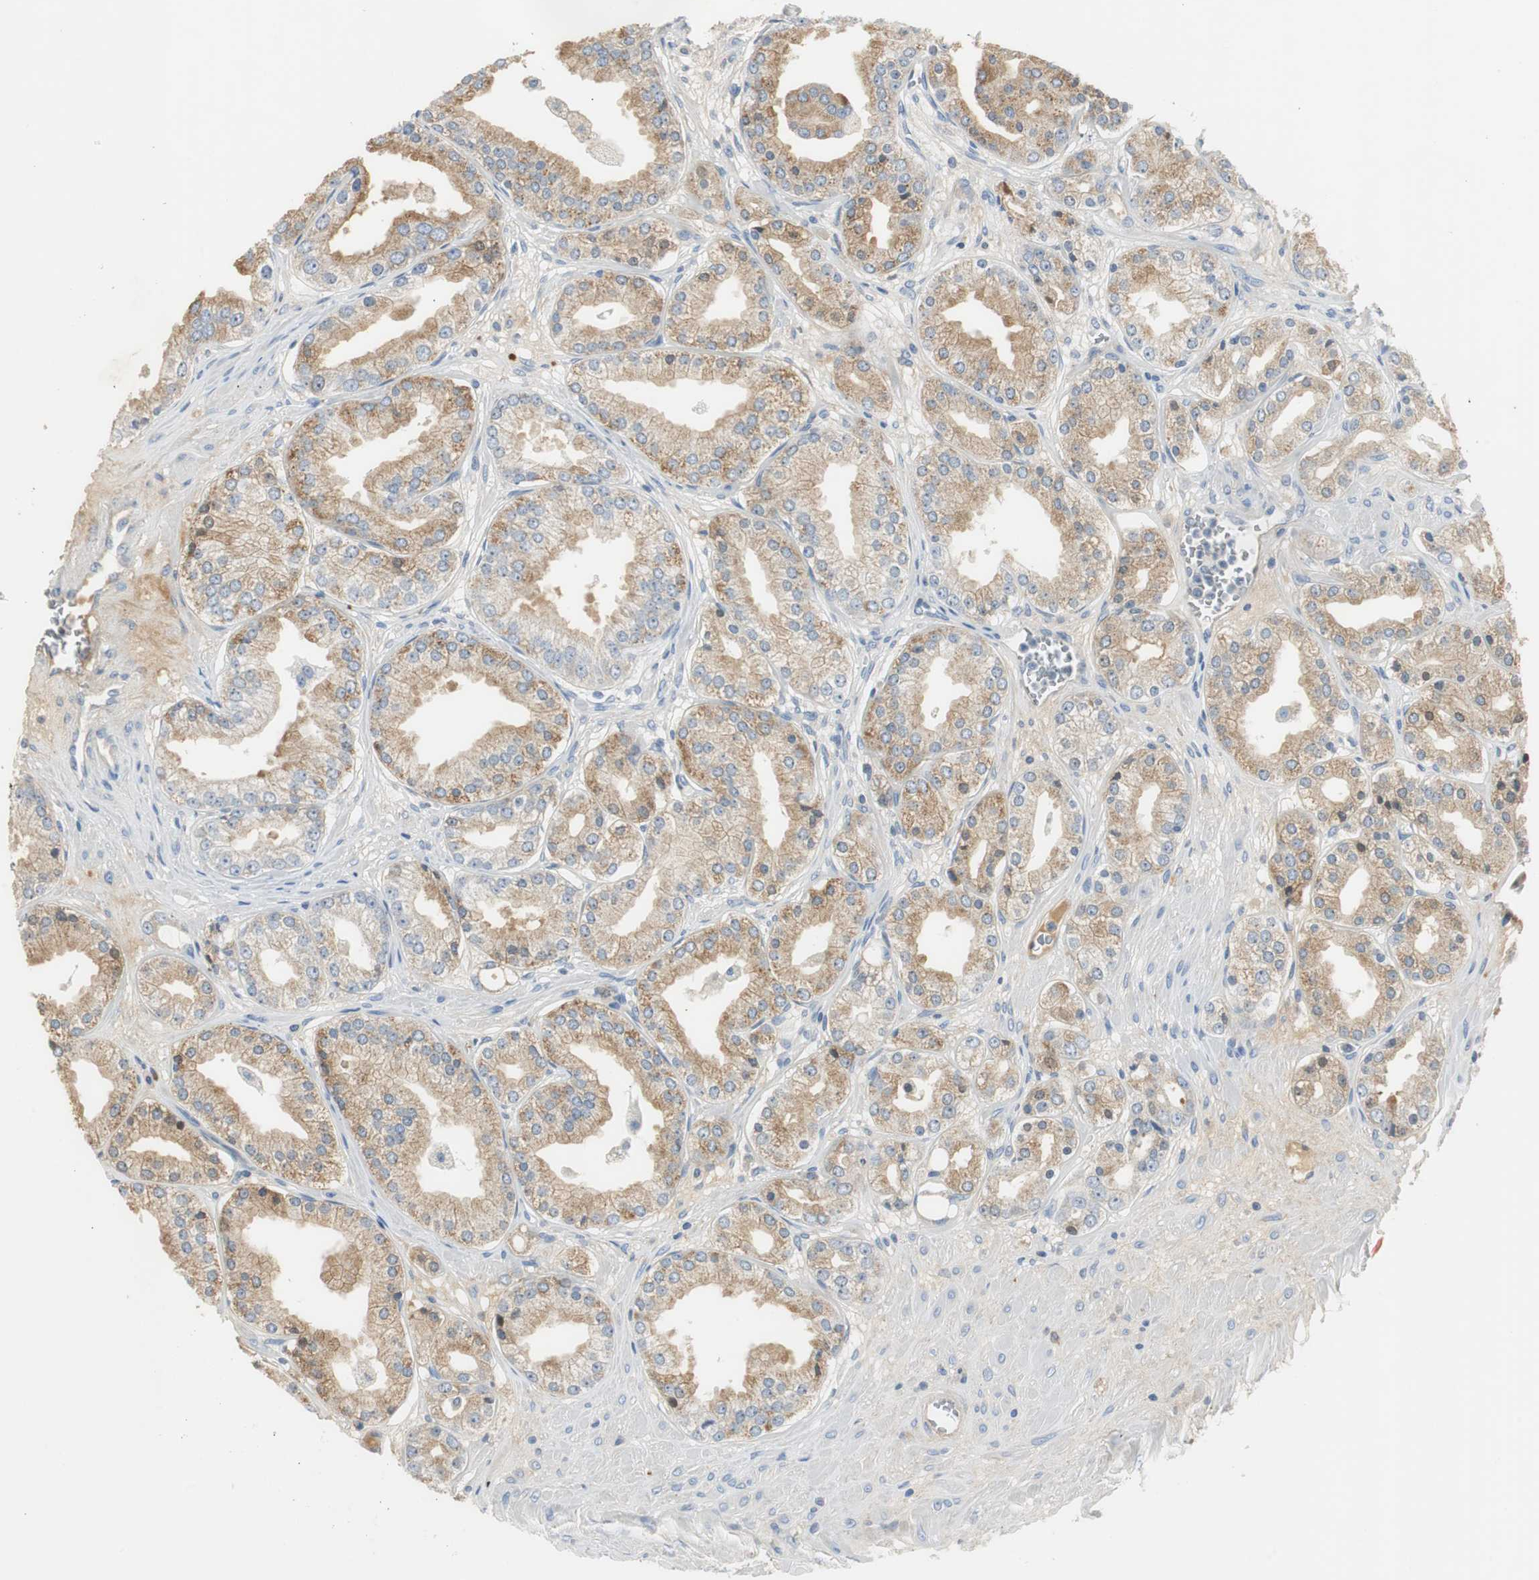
{"staining": {"intensity": "weak", "quantity": ">75%", "location": "cytoplasmic/membranous"}, "tissue": "prostate cancer", "cell_type": "Tumor cells", "image_type": "cancer", "snomed": [{"axis": "morphology", "description": "Adenocarcinoma, High grade"}, {"axis": "topography", "description": "Prostate"}], "caption": "Weak cytoplasmic/membranous positivity is present in about >75% of tumor cells in prostate cancer.", "gene": "SERPINF1", "patient": {"sex": "male", "age": 61}}